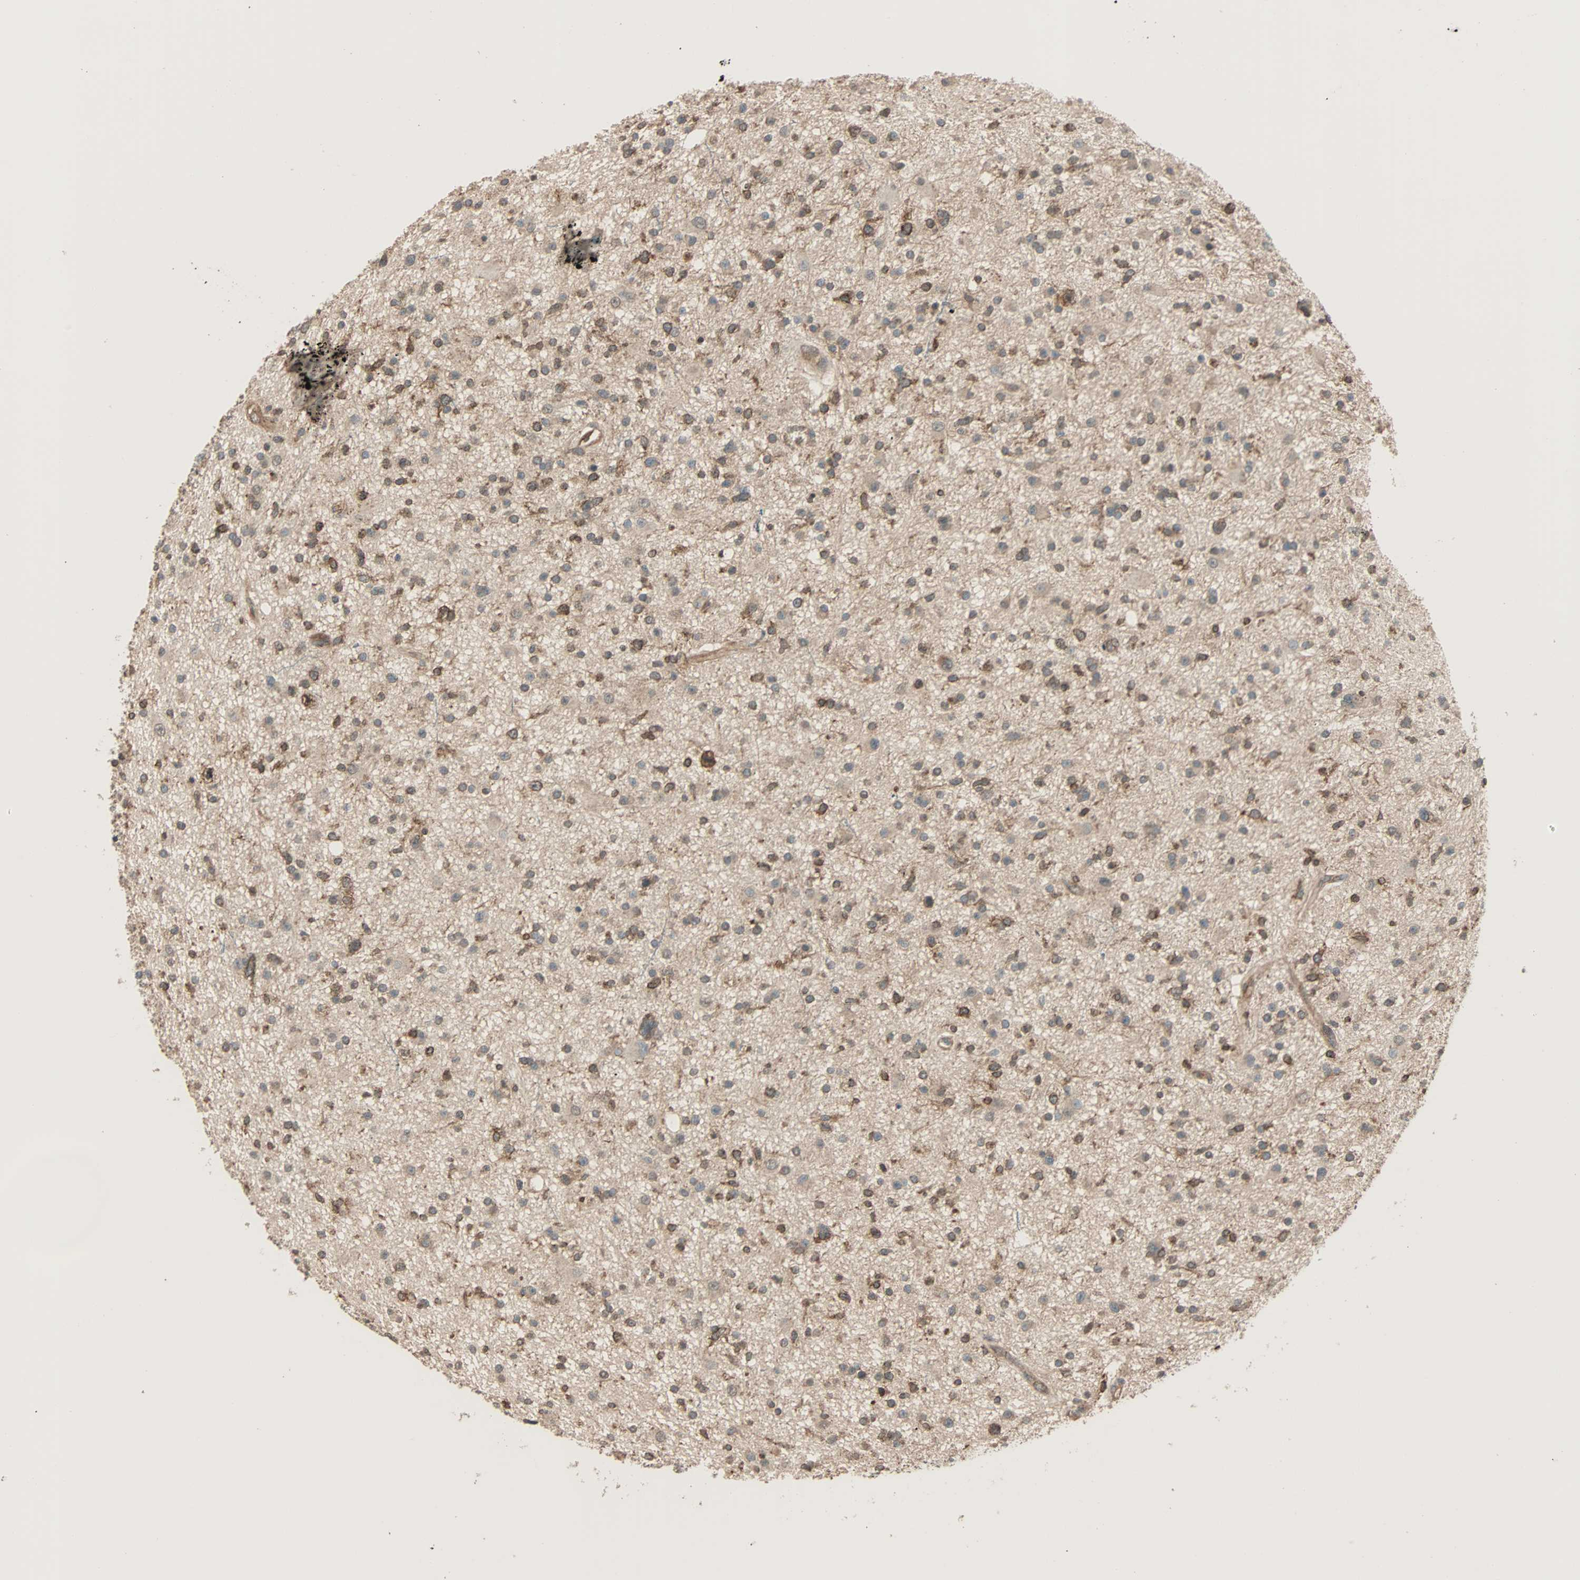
{"staining": {"intensity": "moderate", "quantity": "<25%", "location": "cytoplasmic/membranous,nuclear"}, "tissue": "glioma", "cell_type": "Tumor cells", "image_type": "cancer", "snomed": [{"axis": "morphology", "description": "Glioma, malignant, High grade"}, {"axis": "topography", "description": "Brain"}], "caption": "A brown stain highlights moderate cytoplasmic/membranous and nuclear positivity of a protein in human glioma tumor cells.", "gene": "MAP3K21", "patient": {"sex": "male", "age": 33}}